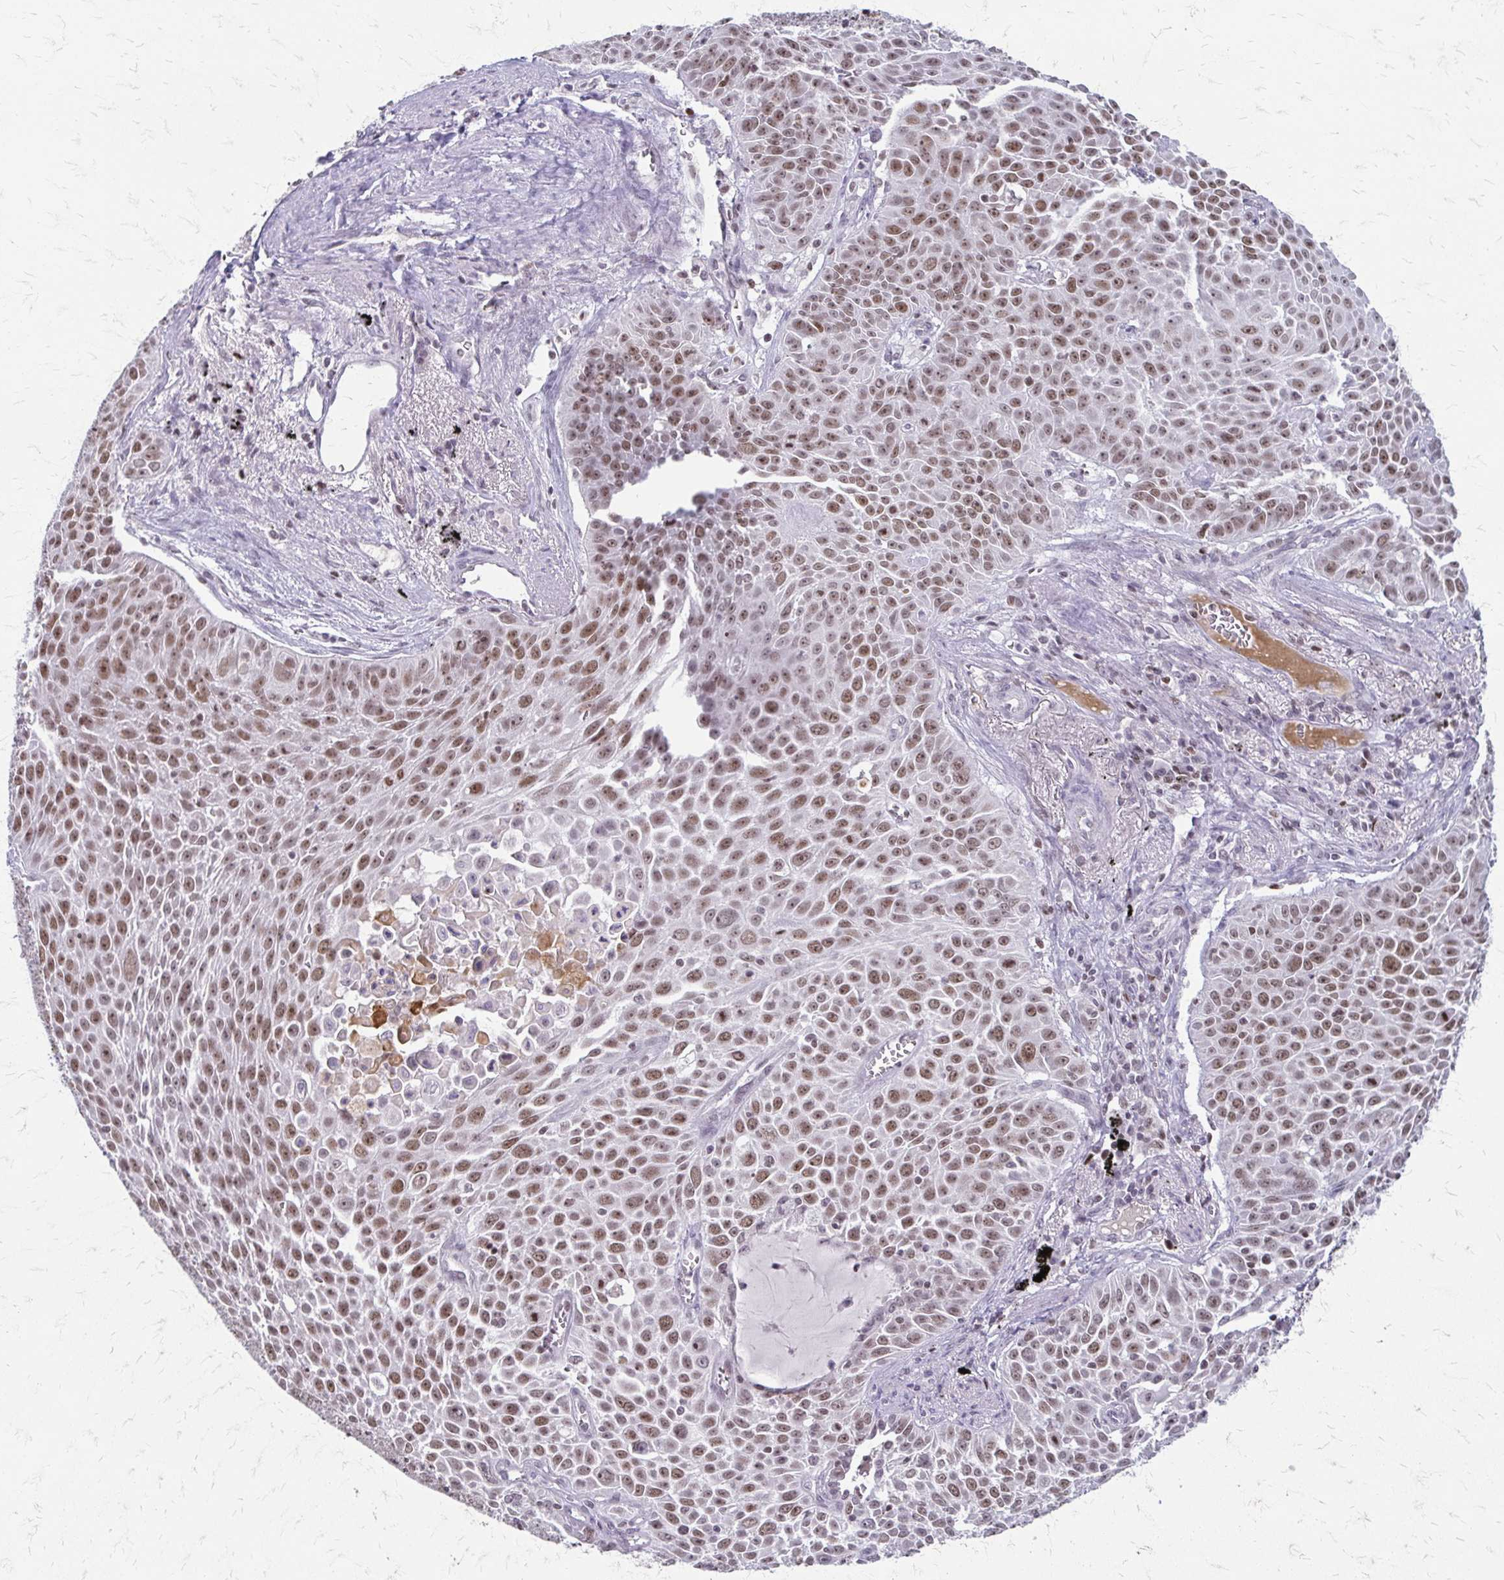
{"staining": {"intensity": "moderate", "quantity": ">75%", "location": "nuclear"}, "tissue": "lung cancer", "cell_type": "Tumor cells", "image_type": "cancer", "snomed": [{"axis": "morphology", "description": "Squamous cell carcinoma, NOS"}, {"axis": "morphology", "description": "Squamous cell carcinoma, metastatic, NOS"}, {"axis": "topography", "description": "Lymph node"}, {"axis": "topography", "description": "Lung"}], "caption": "DAB (3,3'-diaminobenzidine) immunohistochemical staining of human lung cancer reveals moderate nuclear protein staining in approximately >75% of tumor cells.", "gene": "EED", "patient": {"sex": "female", "age": 62}}